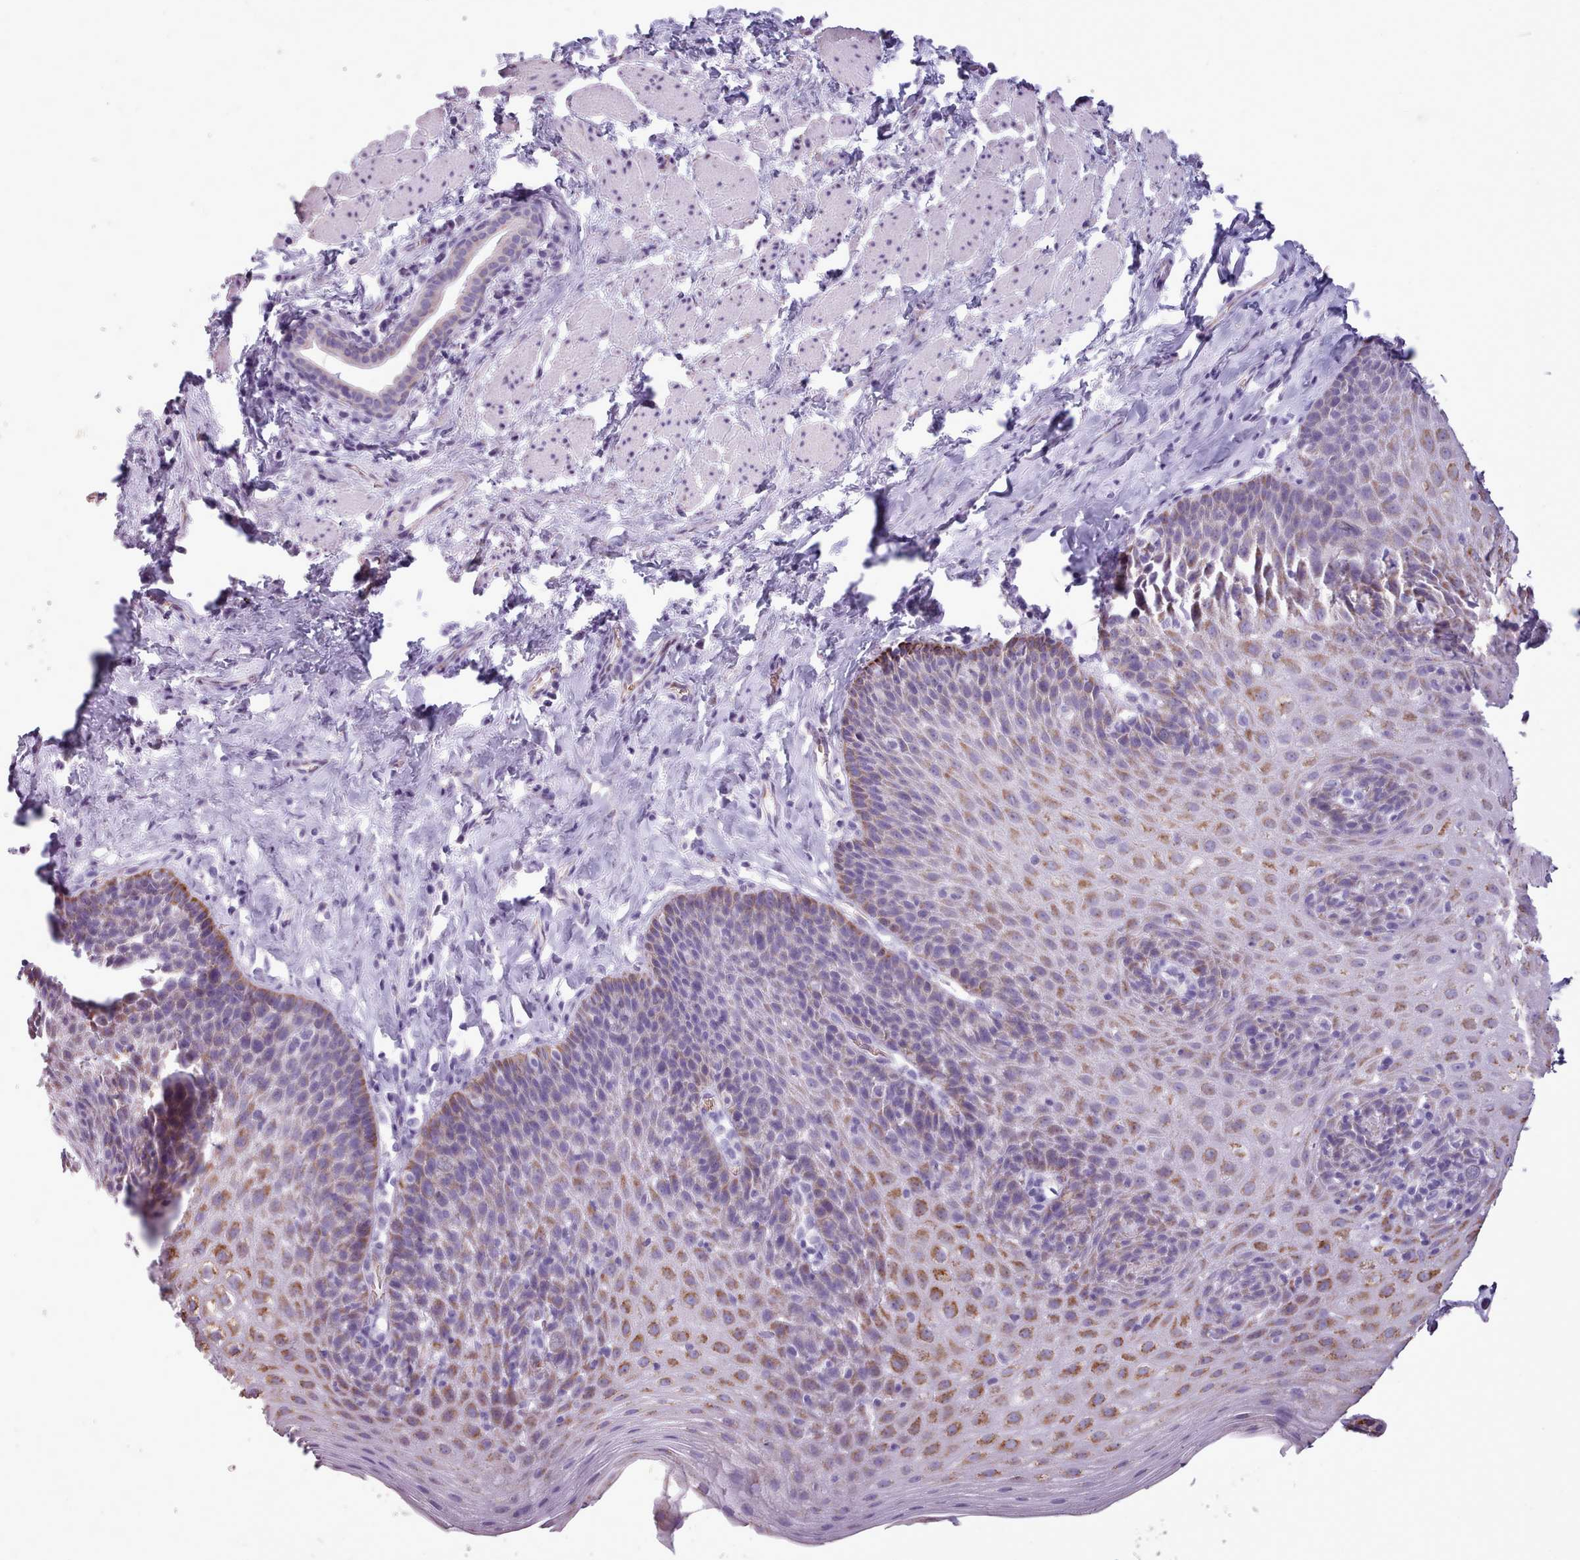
{"staining": {"intensity": "moderate", "quantity": "25%-75%", "location": "cytoplasmic/membranous"}, "tissue": "esophagus", "cell_type": "Squamous epithelial cells", "image_type": "normal", "snomed": [{"axis": "morphology", "description": "Normal tissue, NOS"}, {"axis": "topography", "description": "Esophagus"}], "caption": "High-power microscopy captured an IHC micrograph of normal esophagus, revealing moderate cytoplasmic/membranous expression in about 25%-75% of squamous epithelial cells. The protein is shown in brown color, while the nuclei are stained blue.", "gene": "AK4P3", "patient": {"sex": "female", "age": 61}}